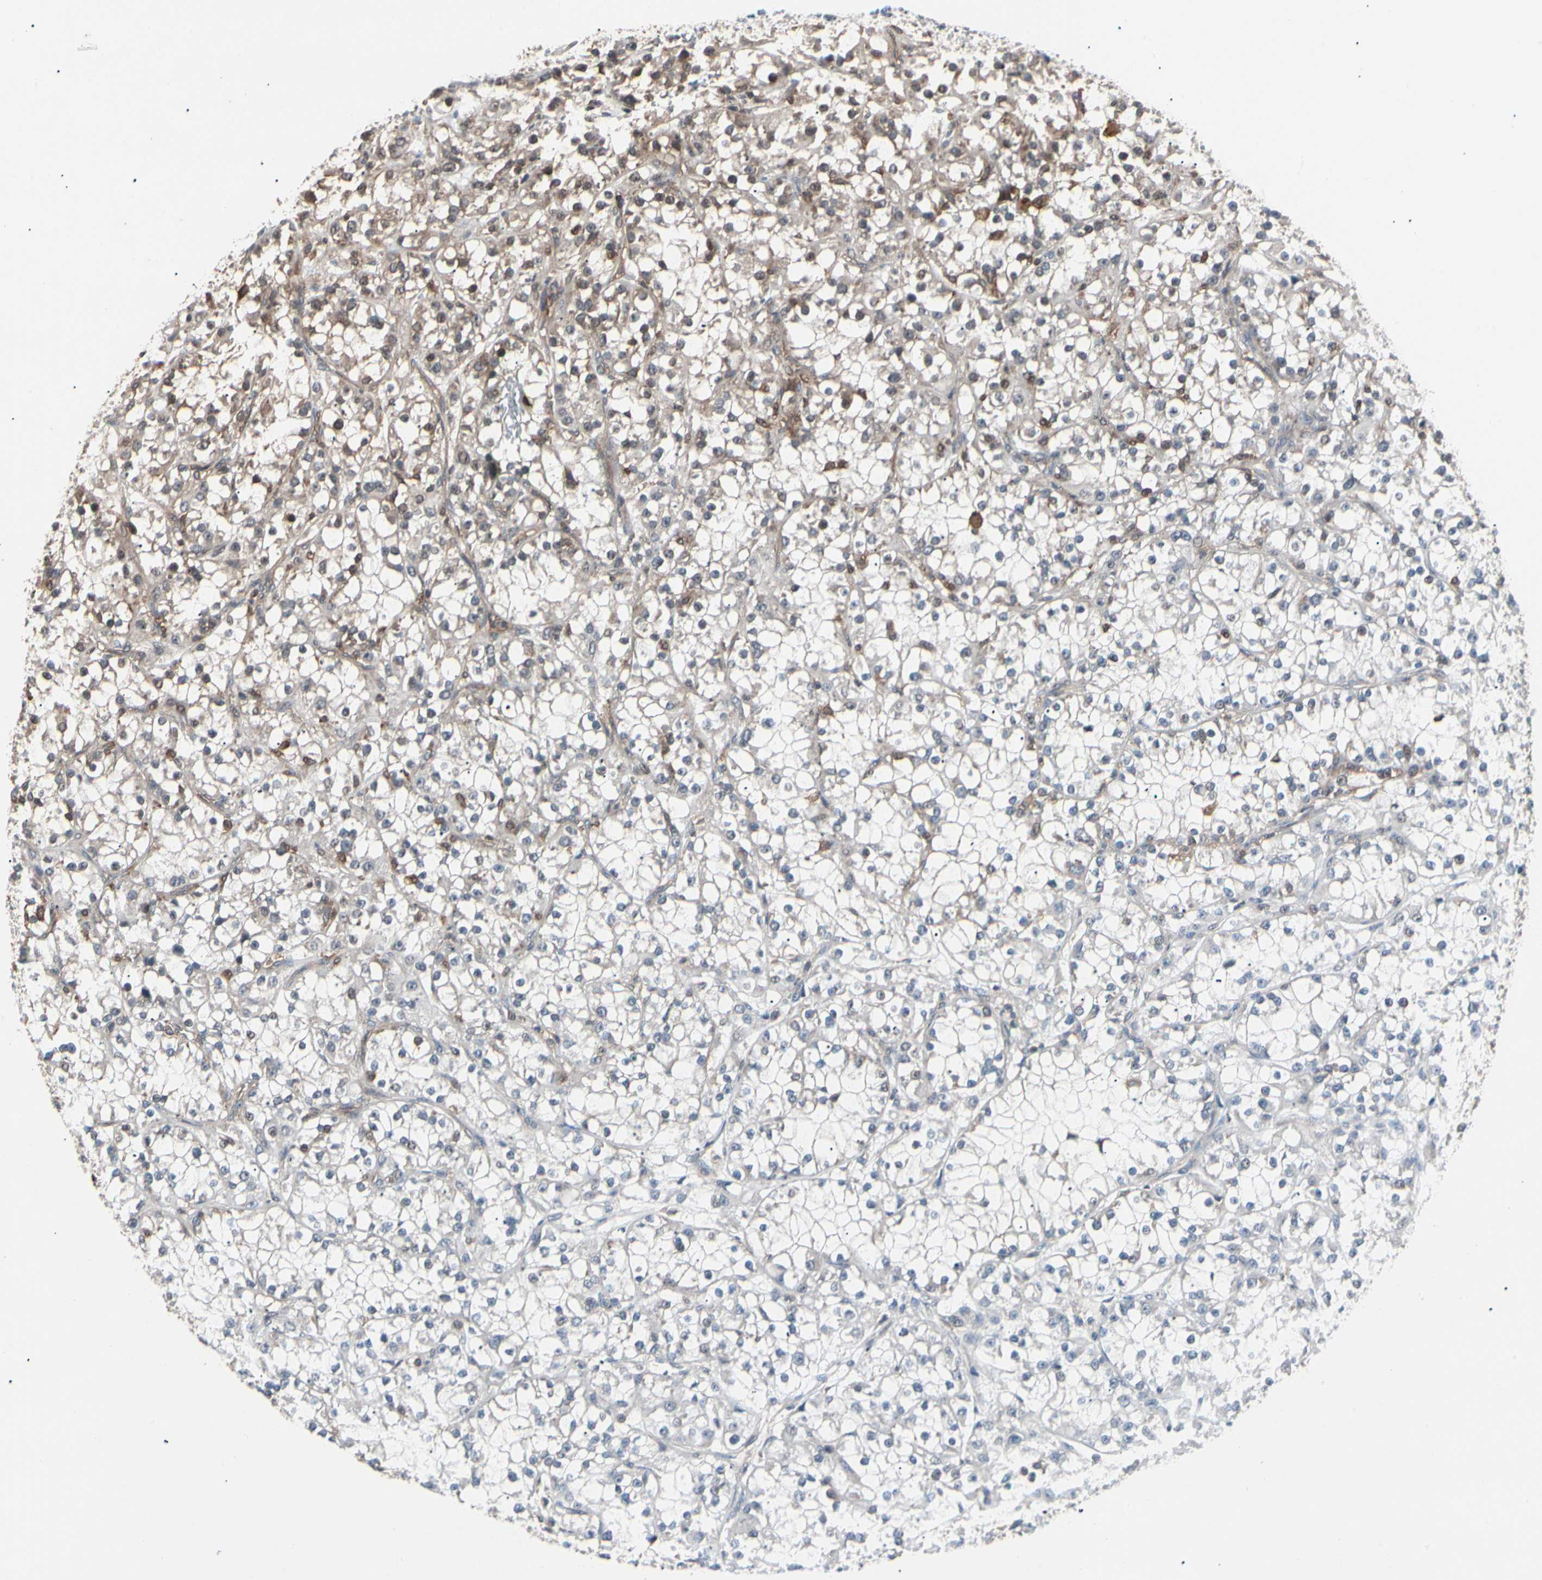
{"staining": {"intensity": "weak", "quantity": "<25%", "location": "cytoplasmic/membranous"}, "tissue": "renal cancer", "cell_type": "Tumor cells", "image_type": "cancer", "snomed": [{"axis": "morphology", "description": "Adenocarcinoma, NOS"}, {"axis": "topography", "description": "Kidney"}], "caption": "High power microscopy micrograph of an immunohistochemistry micrograph of renal cancer (adenocarcinoma), revealing no significant expression in tumor cells.", "gene": "MAPK13", "patient": {"sex": "female", "age": 52}}